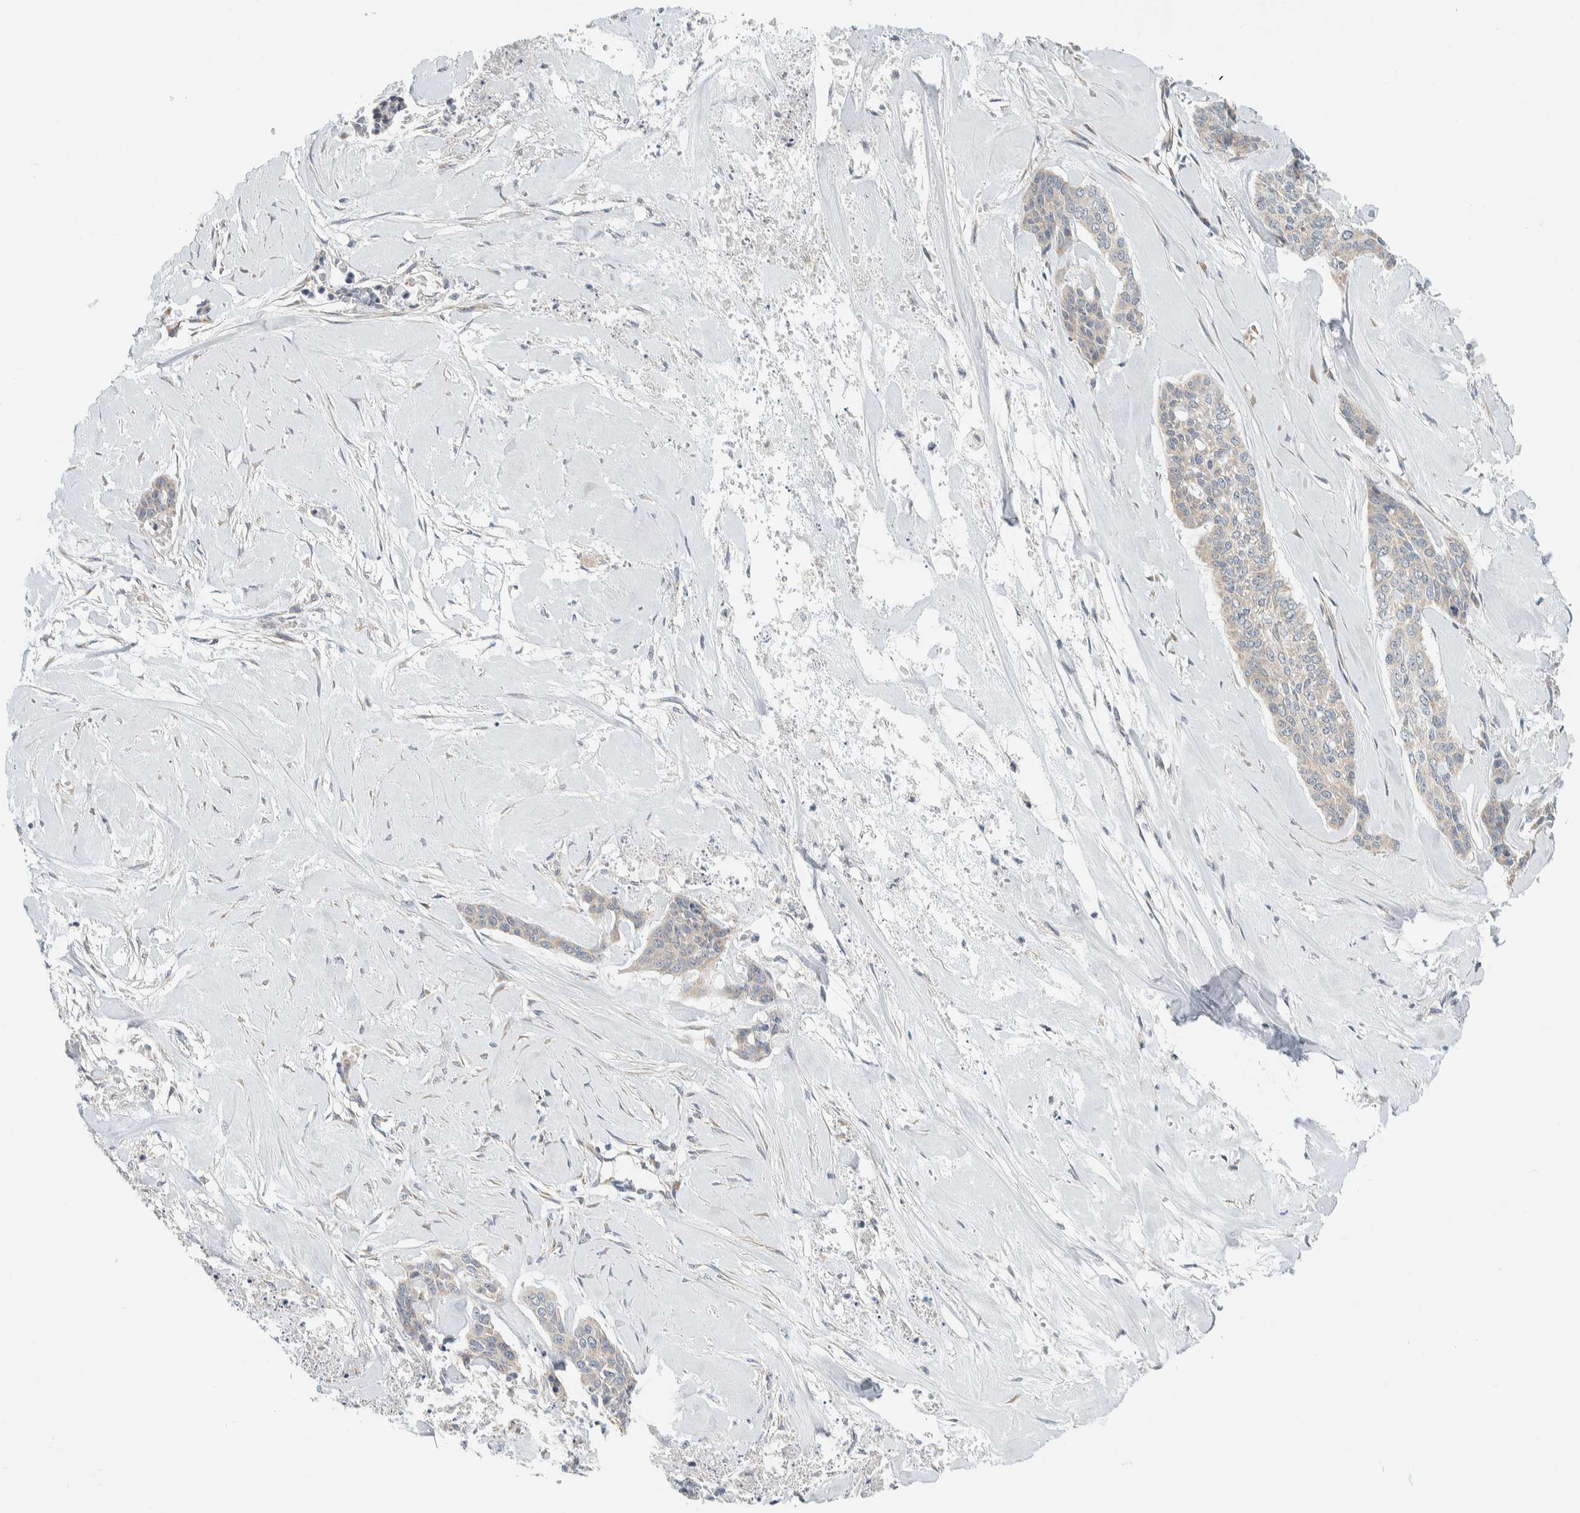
{"staining": {"intensity": "negative", "quantity": "none", "location": "none"}, "tissue": "skin cancer", "cell_type": "Tumor cells", "image_type": "cancer", "snomed": [{"axis": "morphology", "description": "Basal cell carcinoma"}, {"axis": "topography", "description": "Skin"}], "caption": "The photomicrograph demonstrates no staining of tumor cells in skin cancer.", "gene": "CCDC57", "patient": {"sex": "female", "age": 64}}